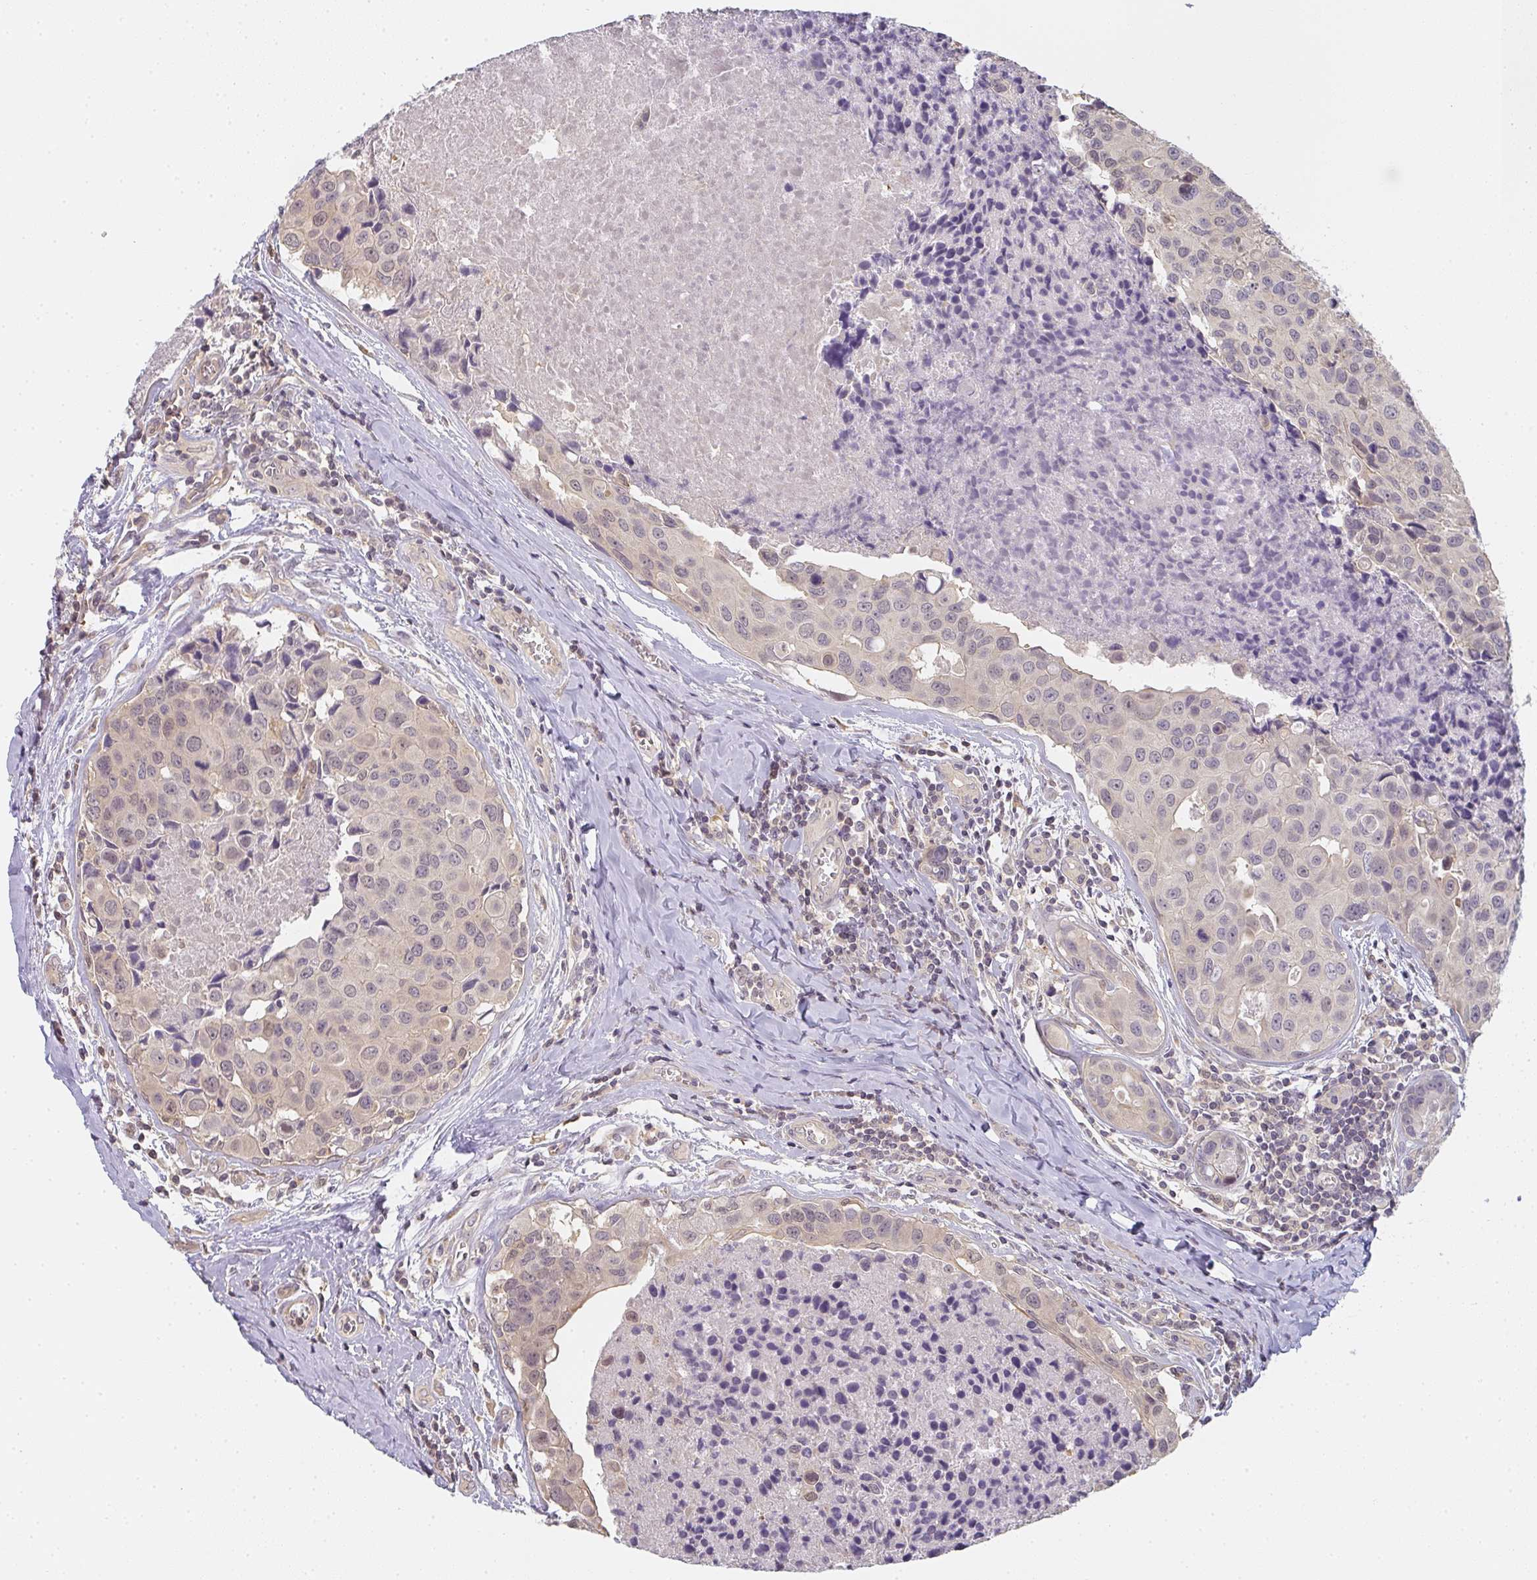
{"staining": {"intensity": "weak", "quantity": "25%-75%", "location": "cytoplasmic/membranous"}, "tissue": "breast cancer", "cell_type": "Tumor cells", "image_type": "cancer", "snomed": [{"axis": "morphology", "description": "Duct carcinoma"}, {"axis": "topography", "description": "Breast"}], "caption": "High-power microscopy captured an immunohistochemistry (IHC) photomicrograph of breast cancer, revealing weak cytoplasmic/membranous expression in about 25%-75% of tumor cells.", "gene": "GSDMB", "patient": {"sex": "female", "age": 24}}